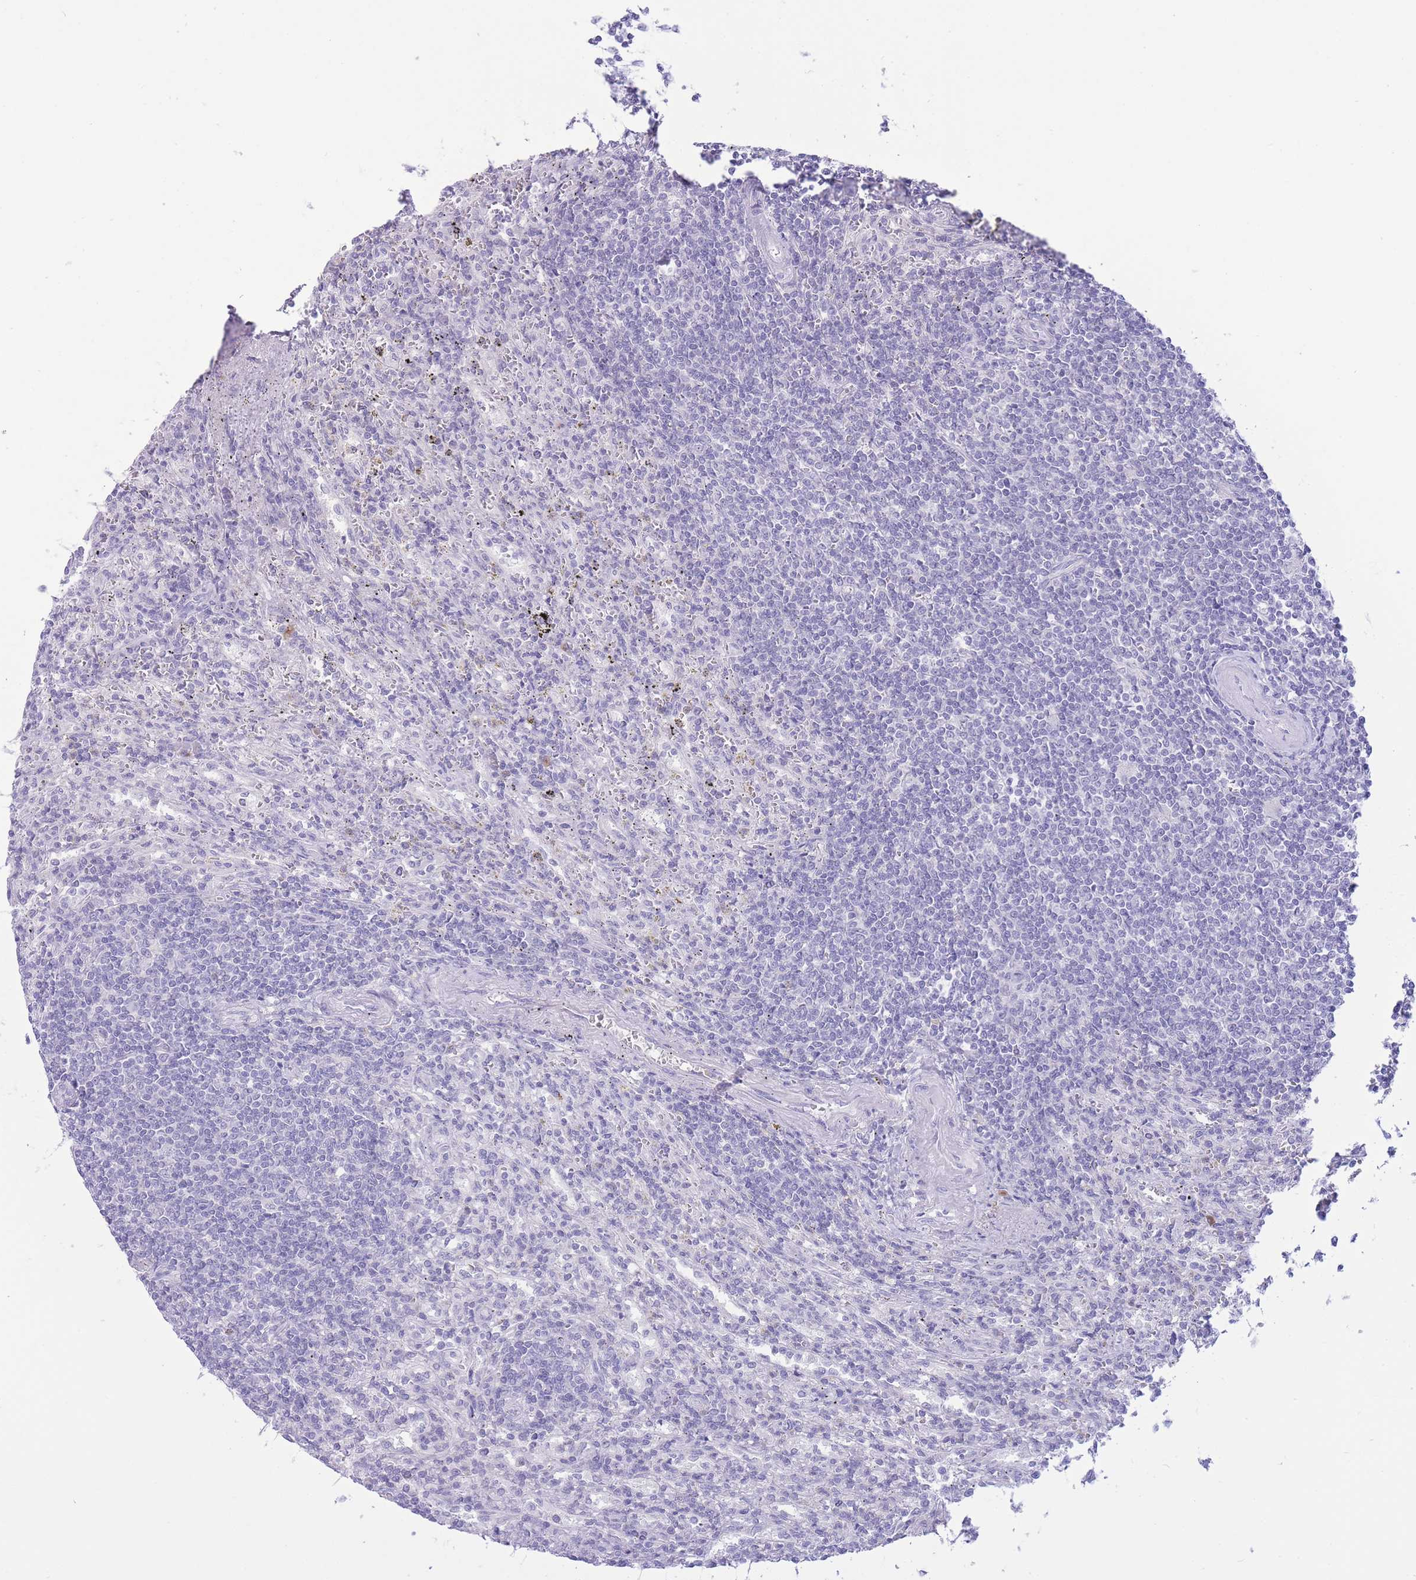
{"staining": {"intensity": "negative", "quantity": "none", "location": "none"}, "tissue": "lymphoma", "cell_type": "Tumor cells", "image_type": "cancer", "snomed": [{"axis": "morphology", "description": "Malignant lymphoma, non-Hodgkin's type, Low grade"}, {"axis": "topography", "description": "Spleen"}], "caption": "Tumor cells show no significant protein expression in malignant lymphoma, non-Hodgkin's type (low-grade). (DAB immunohistochemistry (IHC) visualized using brightfield microscopy, high magnification).", "gene": "ASAP3", "patient": {"sex": "male", "age": 76}}